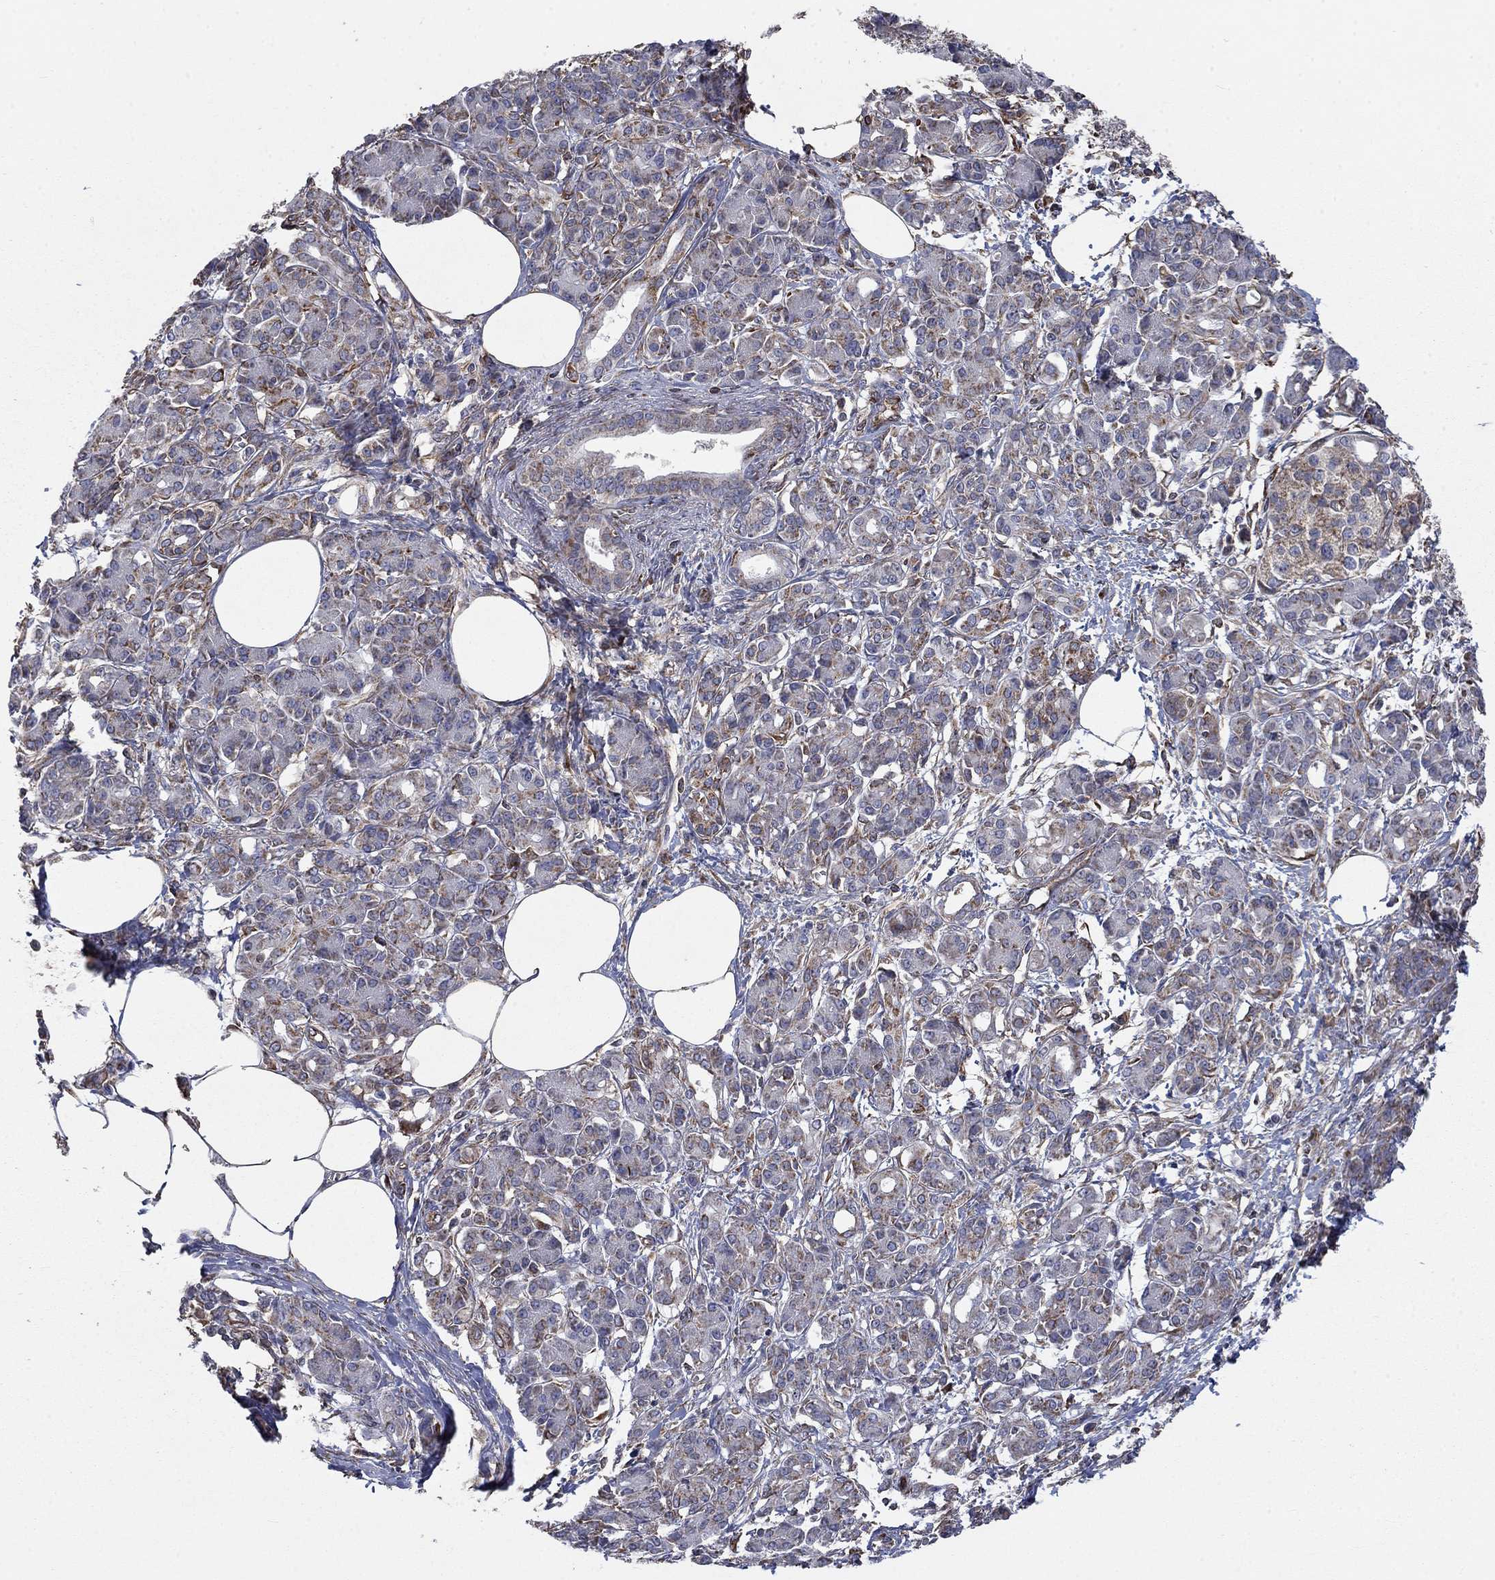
{"staining": {"intensity": "moderate", "quantity": "<25%", "location": "cytoplasmic/membranous"}, "tissue": "pancreatic cancer", "cell_type": "Tumor cells", "image_type": "cancer", "snomed": [{"axis": "morphology", "description": "Adenocarcinoma, NOS"}, {"axis": "topography", "description": "Pancreas"}], "caption": "The histopathology image exhibits immunohistochemical staining of pancreatic adenocarcinoma. There is moderate cytoplasmic/membranous positivity is identified in about <25% of tumor cells.", "gene": "NDUFC1", "patient": {"sex": "female", "age": 73}}